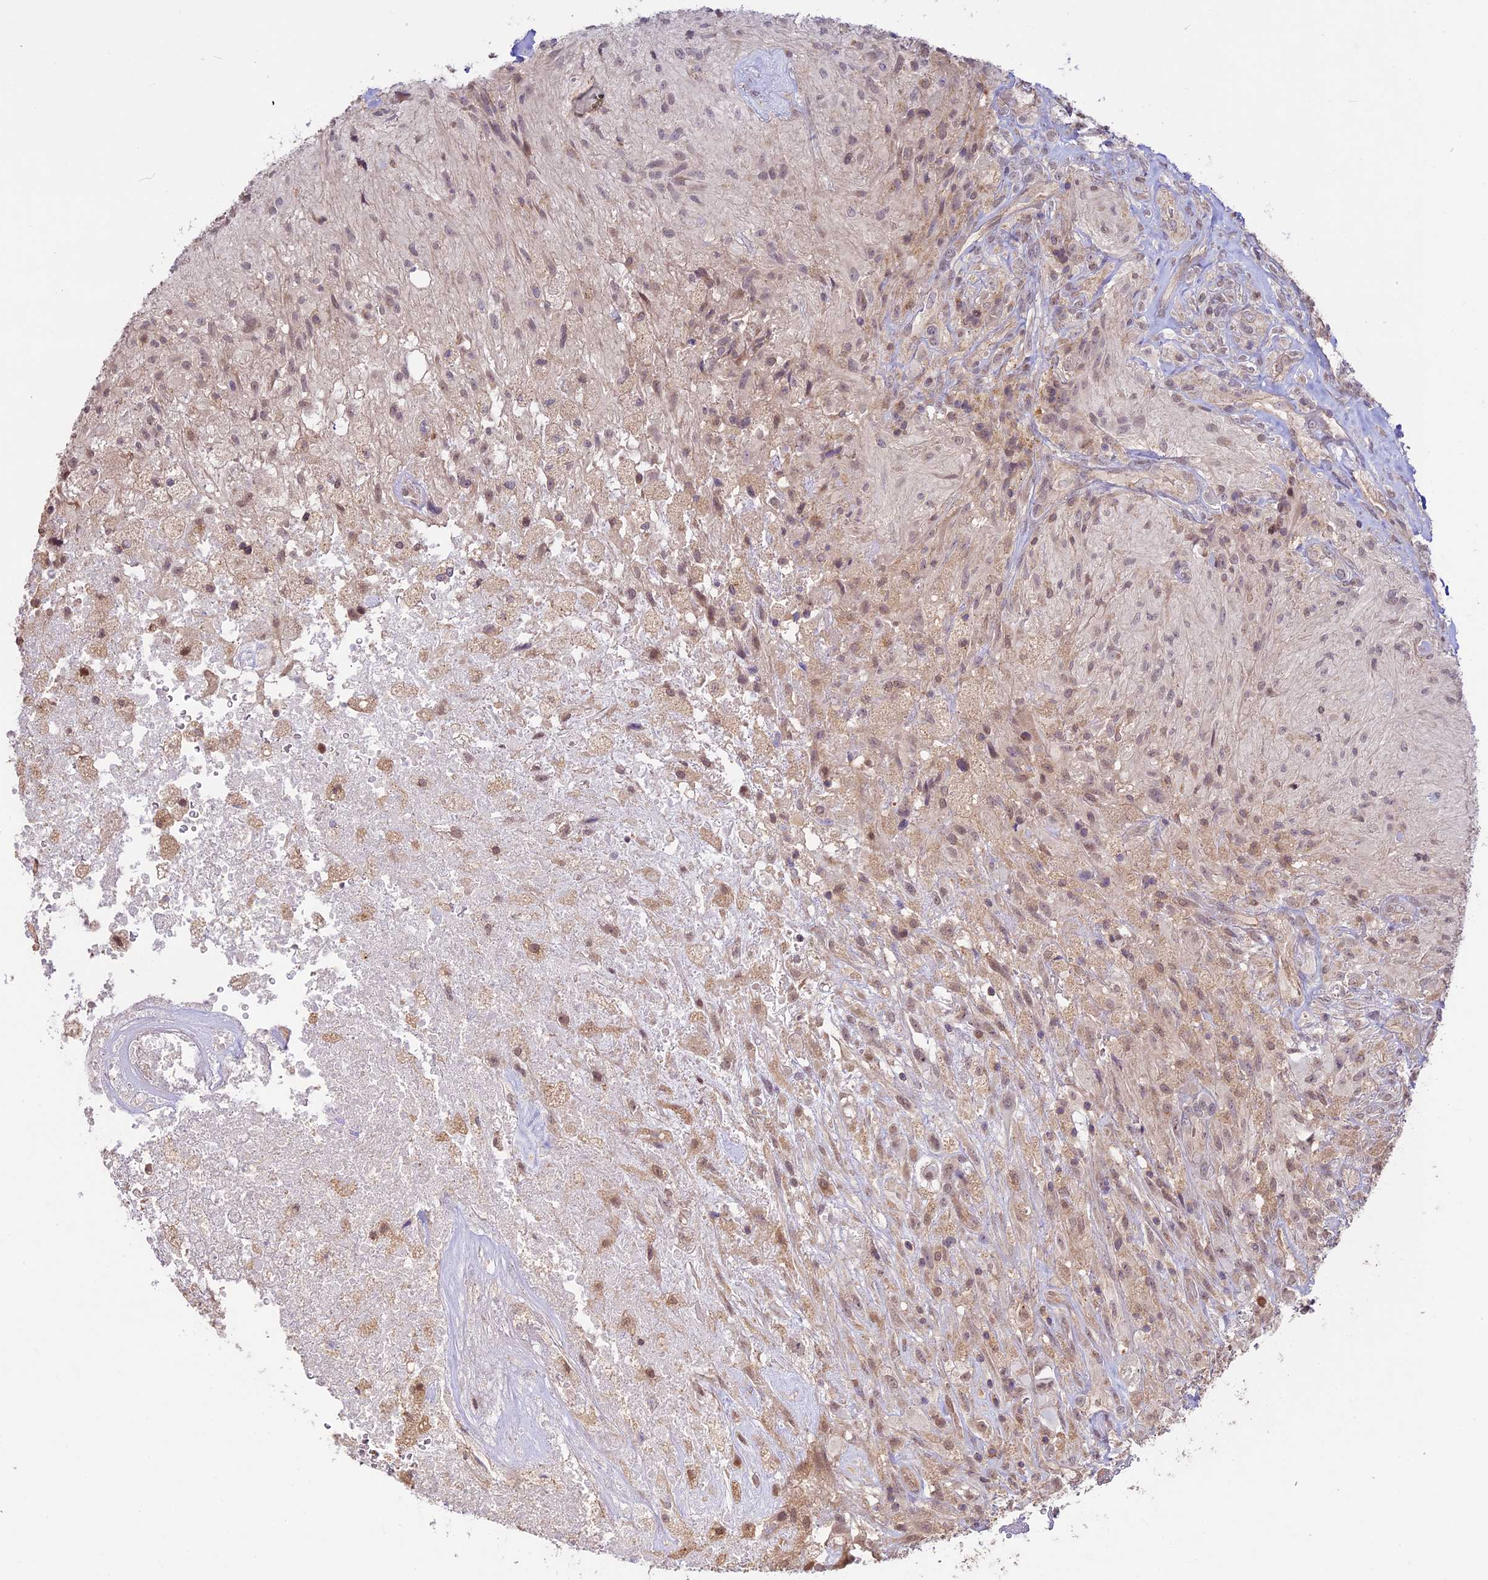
{"staining": {"intensity": "weak", "quantity": "25%-75%", "location": "nuclear"}, "tissue": "glioma", "cell_type": "Tumor cells", "image_type": "cancer", "snomed": [{"axis": "morphology", "description": "Glioma, malignant, High grade"}, {"axis": "topography", "description": "Brain"}], "caption": "Glioma stained for a protein reveals weak nuclear positivity in tumor cells. (brown staining indicates protein expression, while blue staining denotes nuclei).", "gene": "BCAS4", "patient": {"sex": "male", "age": 56}}